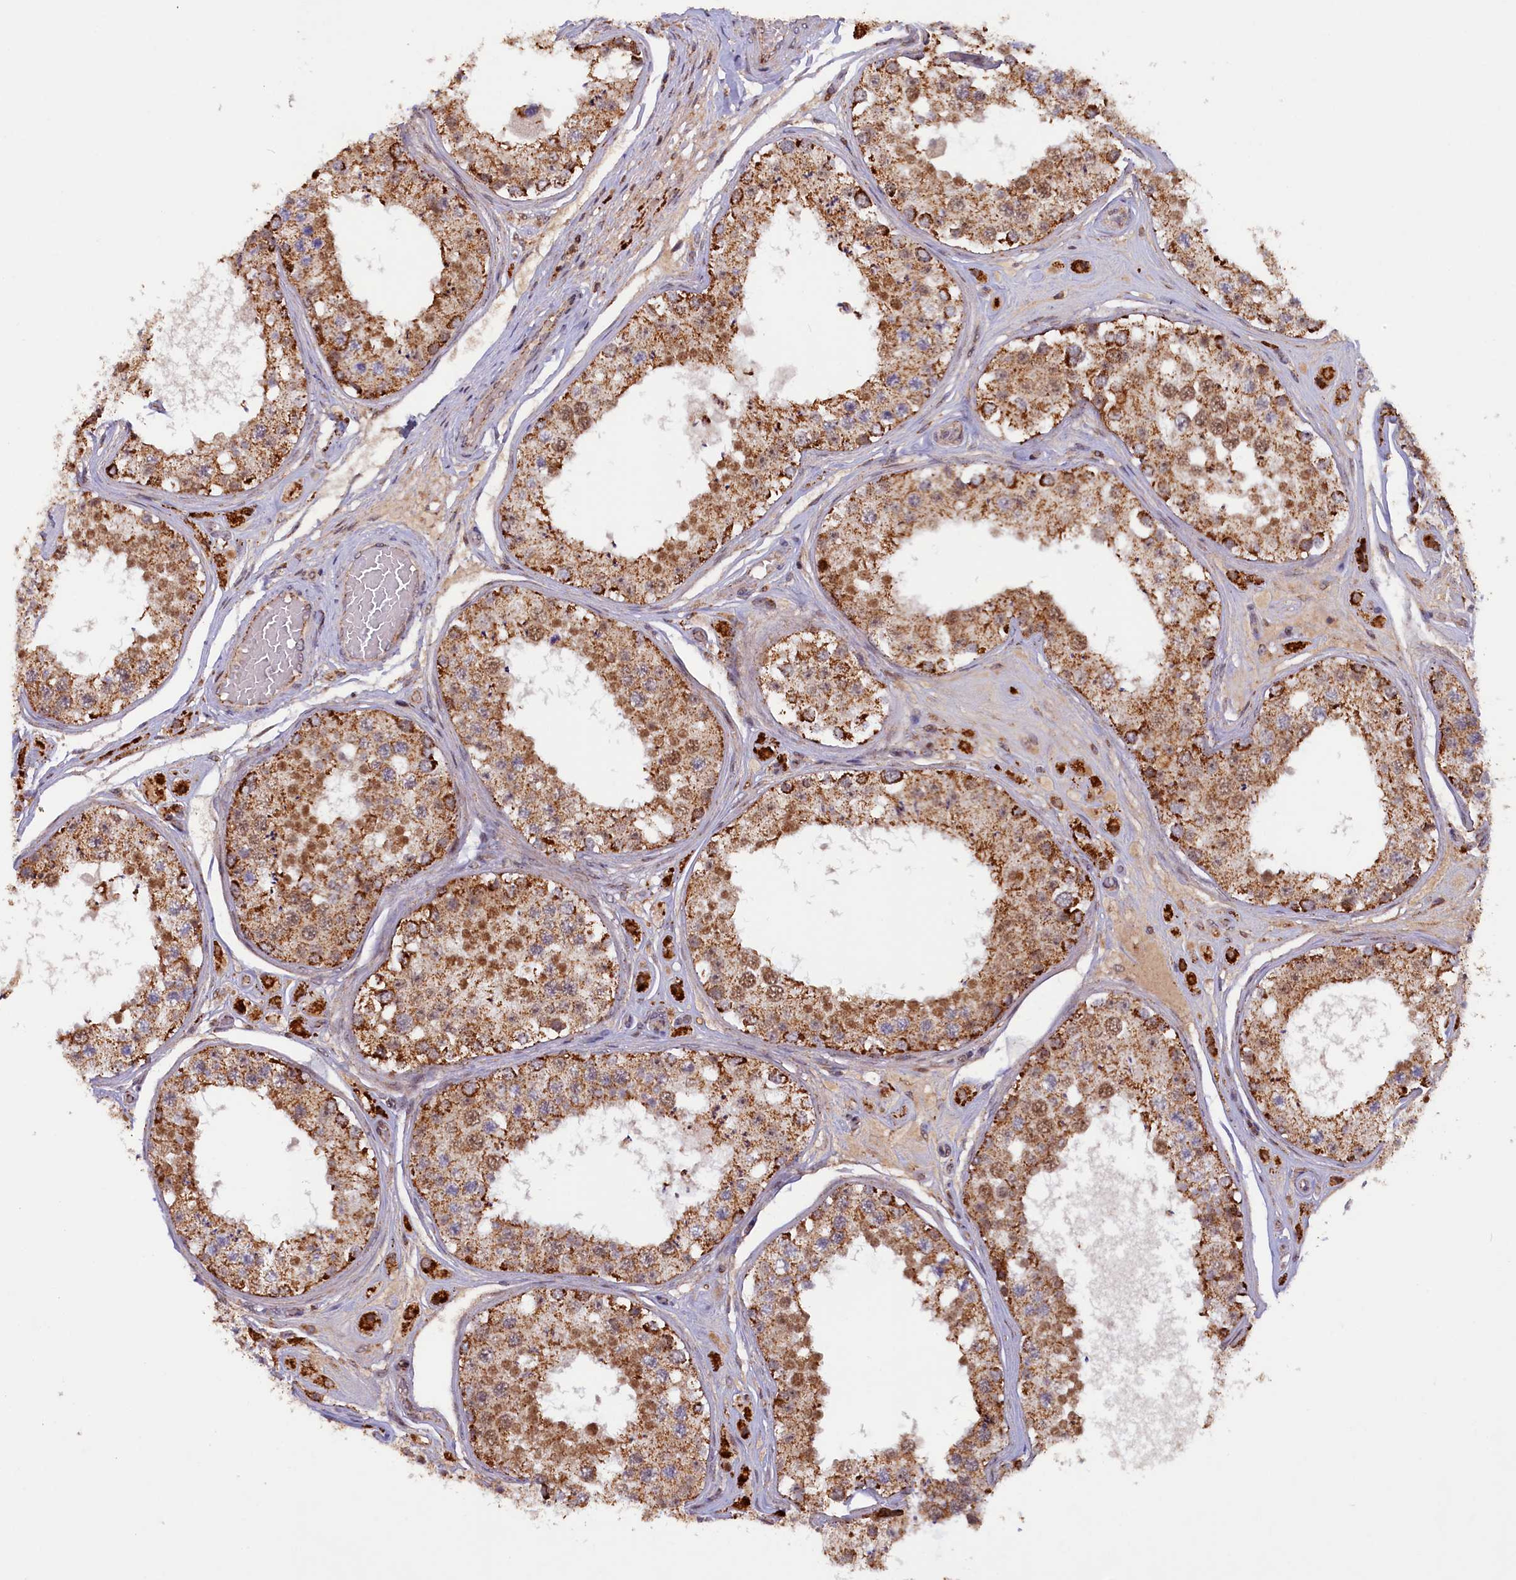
{"staining": {"intensity": "strong", "quantity": ">75%", "location": "cytoplasmic/membranous,nuclear"}, "tissue": "testis", "cell_type": "Cells in seminiferous ducts", "image_type": "normal", "snomed": [{"axis": "morphology", "description": "Normal tissue, NOS"}, {"axis": "topography", "description": "Testis"}], "caption": "A brown stain highlights strong cytoplasmic/membranous,nuclear expression of a protein in cells in seminiferous ducts of unremarkable human testis. The protein of interest is stained brown, and the nuclei are stained in blue (DAB (3,3'-diaminobenzidine) IHC with brightfield microscopy, high magnification).", "gene": "DUS3L", "patient": {"sex": "male", "age": 25}}